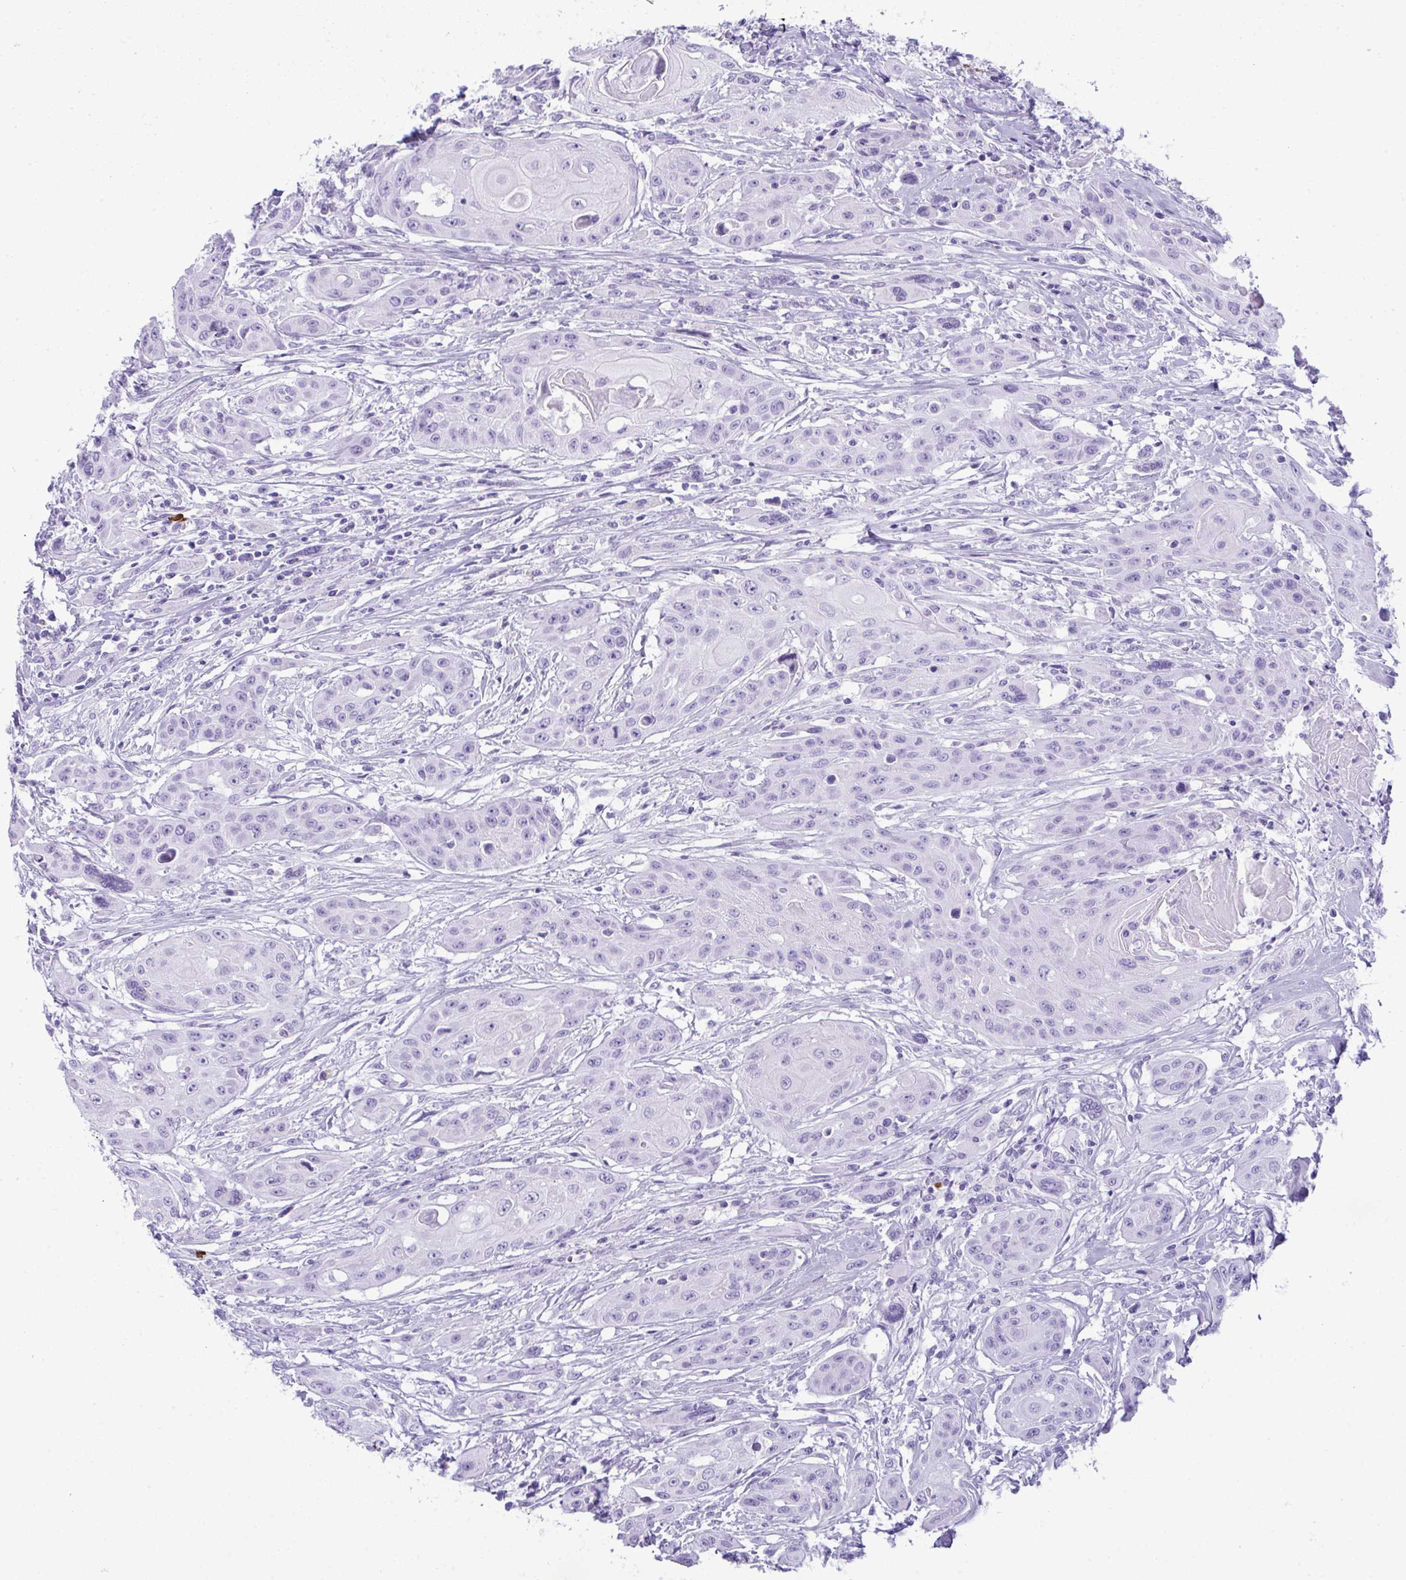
{"staining": {"intensity": "negative", "quantity": "none", "location": "none"}, "tissue": "head and neck cancer", "cell_type": "Tumor cells", "image_type": "cancer", "snomed": [{"axis": "morphology", "description": "Squamous cell carcinoma, NOS"}, {"axis": "topography", "description": "Oral tissue"}, {"axis": "topography", "description": "Head-Neck"}, {"axis": "topography", "description": "Neck, NOS"}], "caption": "Tumor cells are negative for protein expression in human squamous cell carcinoma (head and neck).", "gene": "JCHAIN", "patient": {"sex": "female", "age": 55}}